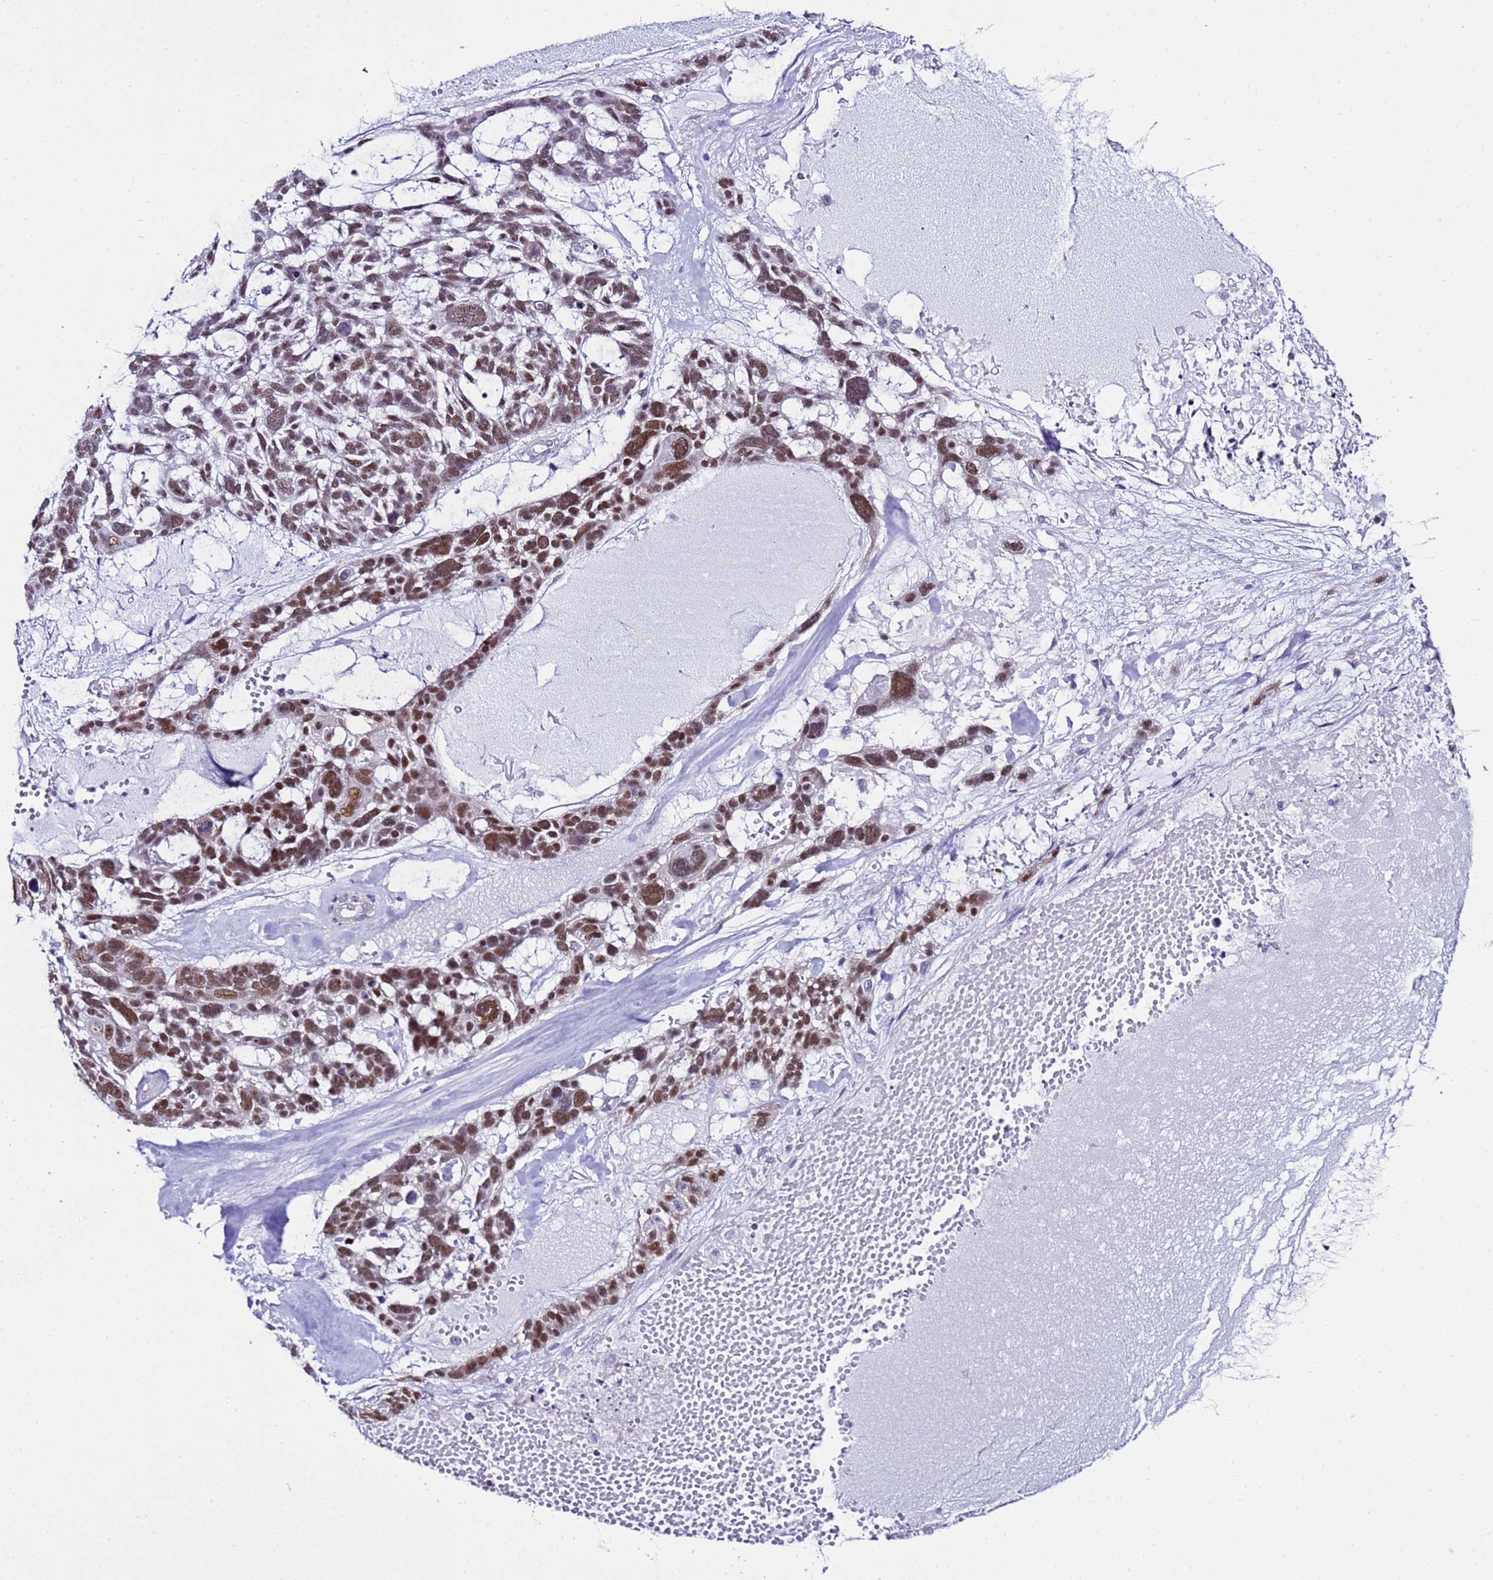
{"staining": {"intensity": "moderate", "quantity": ">75%", "location": "nuclear"}, "tissue": "skin cancer", "cell_type": "Tumor cells", "image_type": "cancer", "snomed": [{"axis": "morphology", "description": "Basal cell carcinoma"}, {"axis": "topography", "description": "Skin"}], "caption": "Human basal cell carcinoma (skin) stained with a brown dye shows moderate nuclear positive positivity in about >75% of tumor cells.", "gene": "BCL7A", "patient": {"sex": "male", "age": 88}}